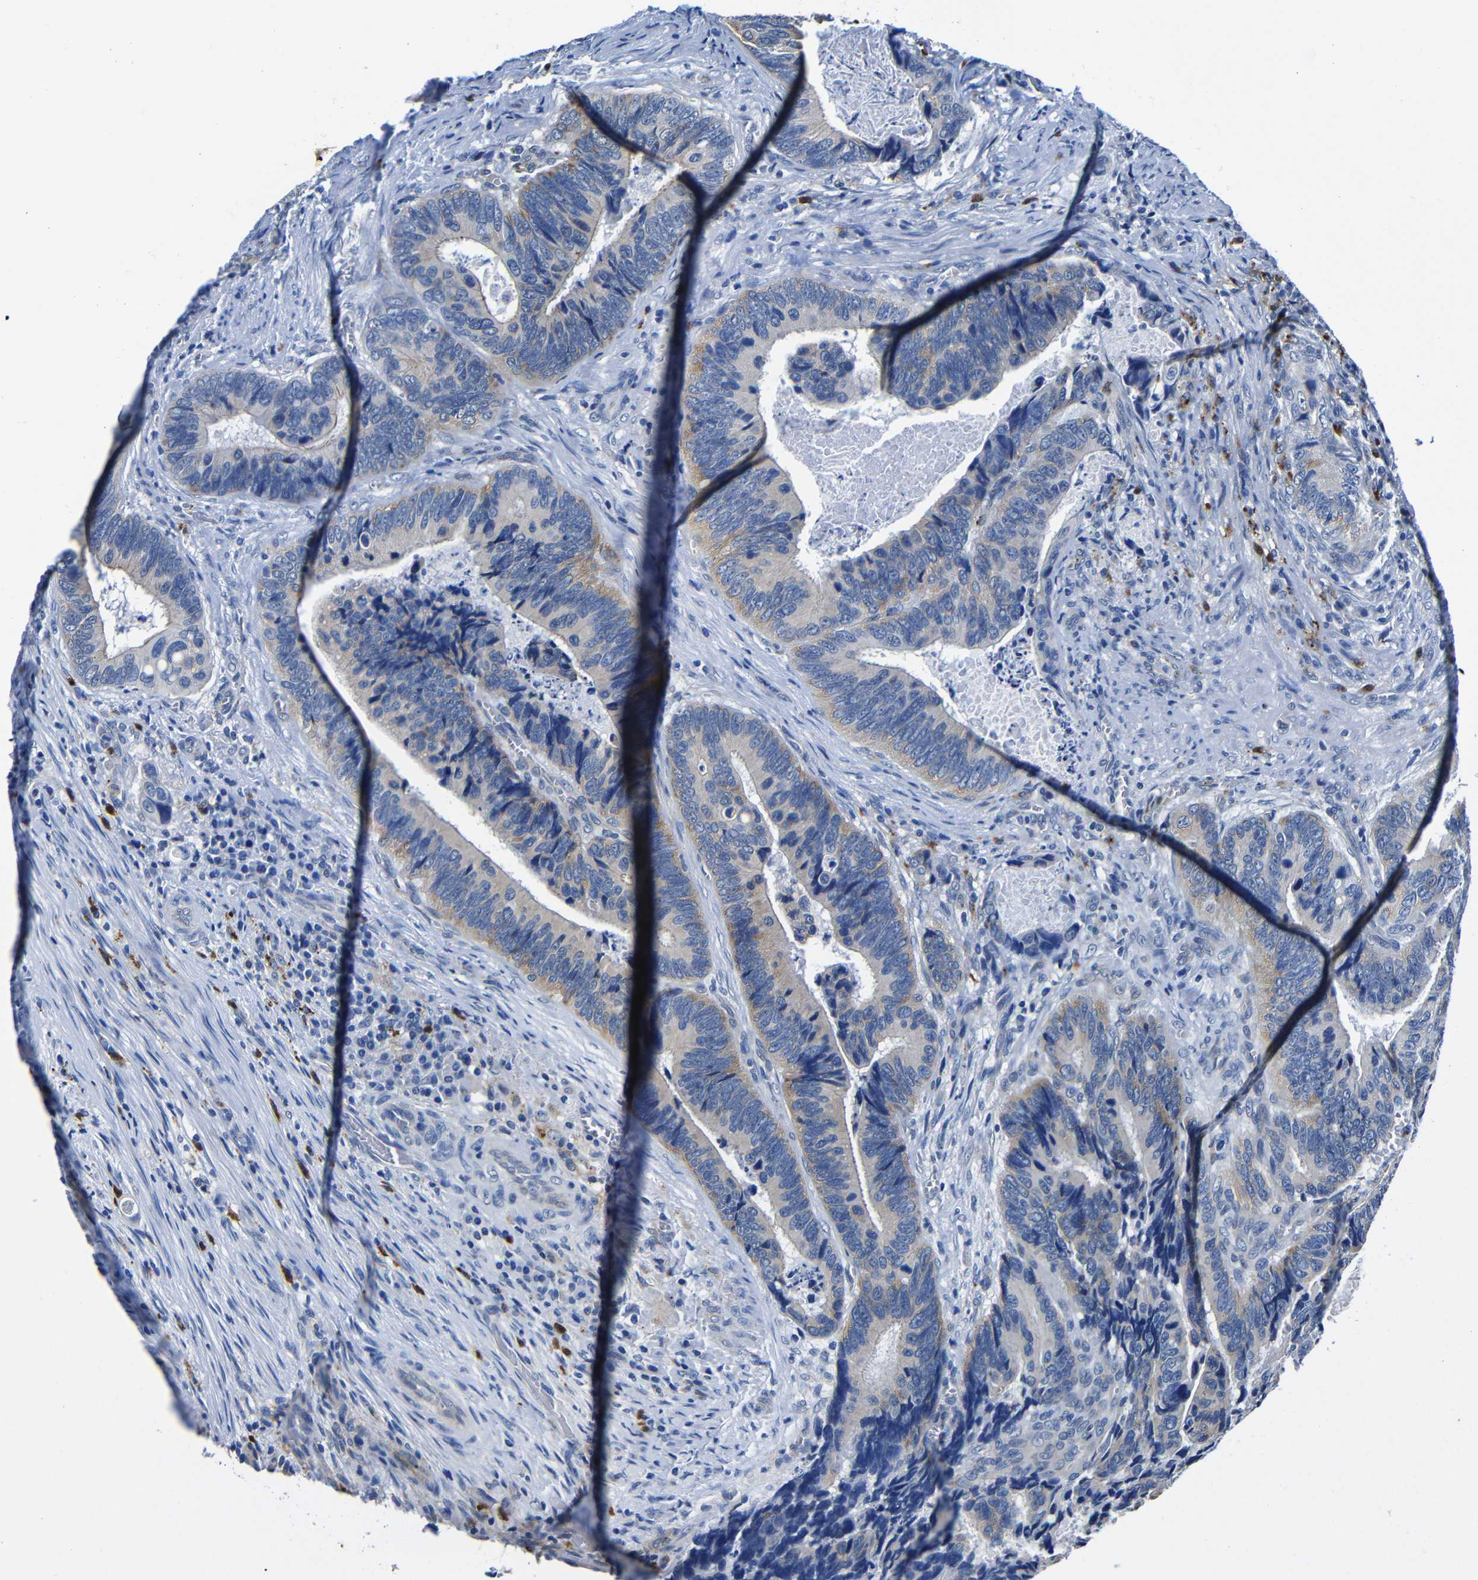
{"staining": {"intensity": "weak", "quantity": "25%-75%", "location": "cytoplasmic/membranous"}, "tissue": "colorectal cancer", "cell_type": "Tumor cells", "image_type": "cancer", "snomed": [{"axis": "morphology", "description": "Inflammation, NOS"}, {"axis": "morphology", "description": "Adenocarcinoma, NOS"}, {"axis": "topography", "description": "Colon"}], "caption": "Immunohistochemical staining of colorectal cancer reveals low levels of weak cytoplasmic/membranous expression in about 25%-75% of tumor cells.", "gene": "GIMAP2", "patient": {"sex": "male", "age": 72}}